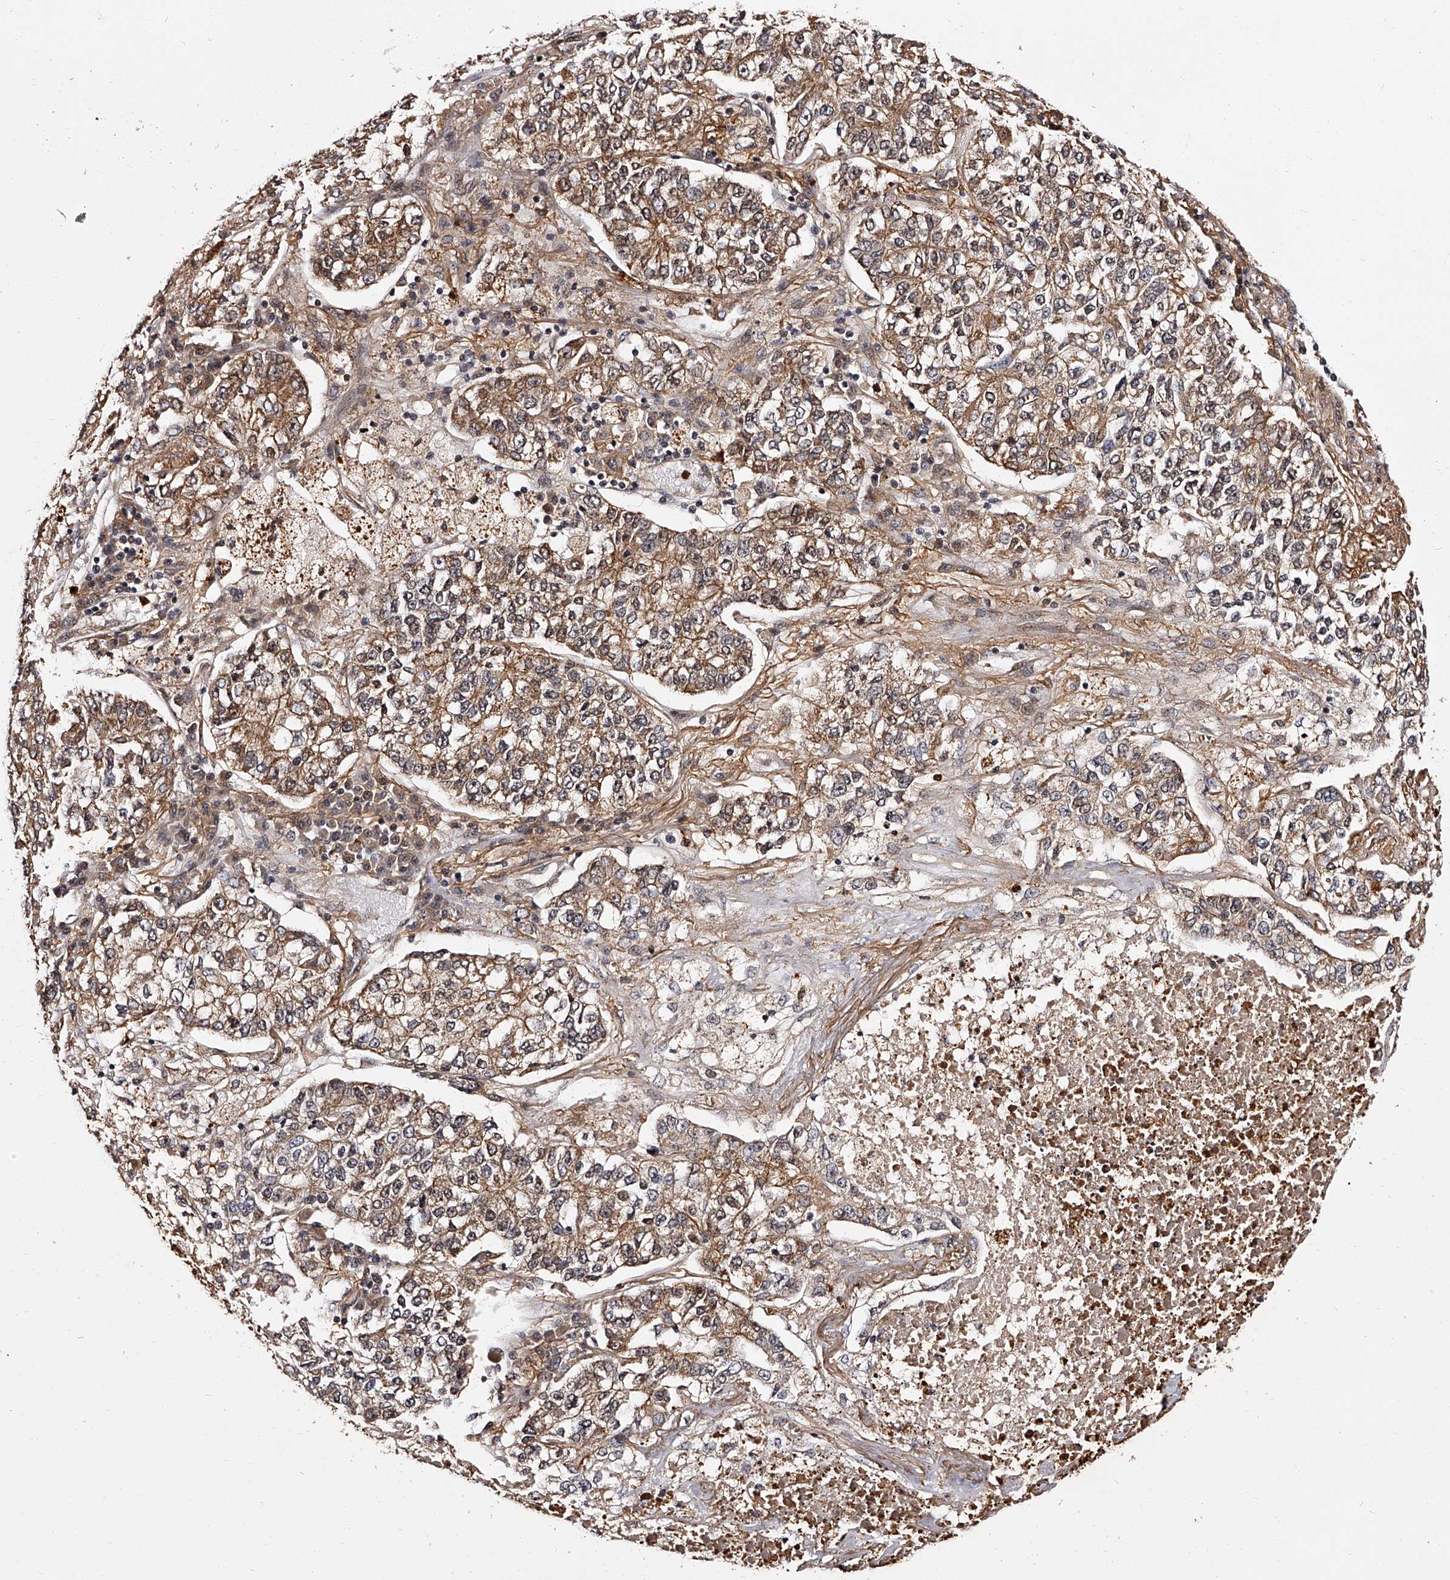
{"staining": {"intensity": "moderate", "quantity": ">75%", "location": "cytoplasmic/membranous"}, "tissue": "lung cancer", "cell_type": "Tumor cells", "image_type": "cancer", "snomed": [{"axis": "morphology", "description": "Adenocarcinoma, NOS"}, {"axis": "topography", "description": "Lung"}], "caption": "There is medium levels of moderate cytoplasmic/membranous staining in tumor cells of adenocarcinoma (lung), as demonstrated by immunohistochemical staining (brown color).", "gene": "RSC1A1", "patient": {"sex": "male", "age": 49}}